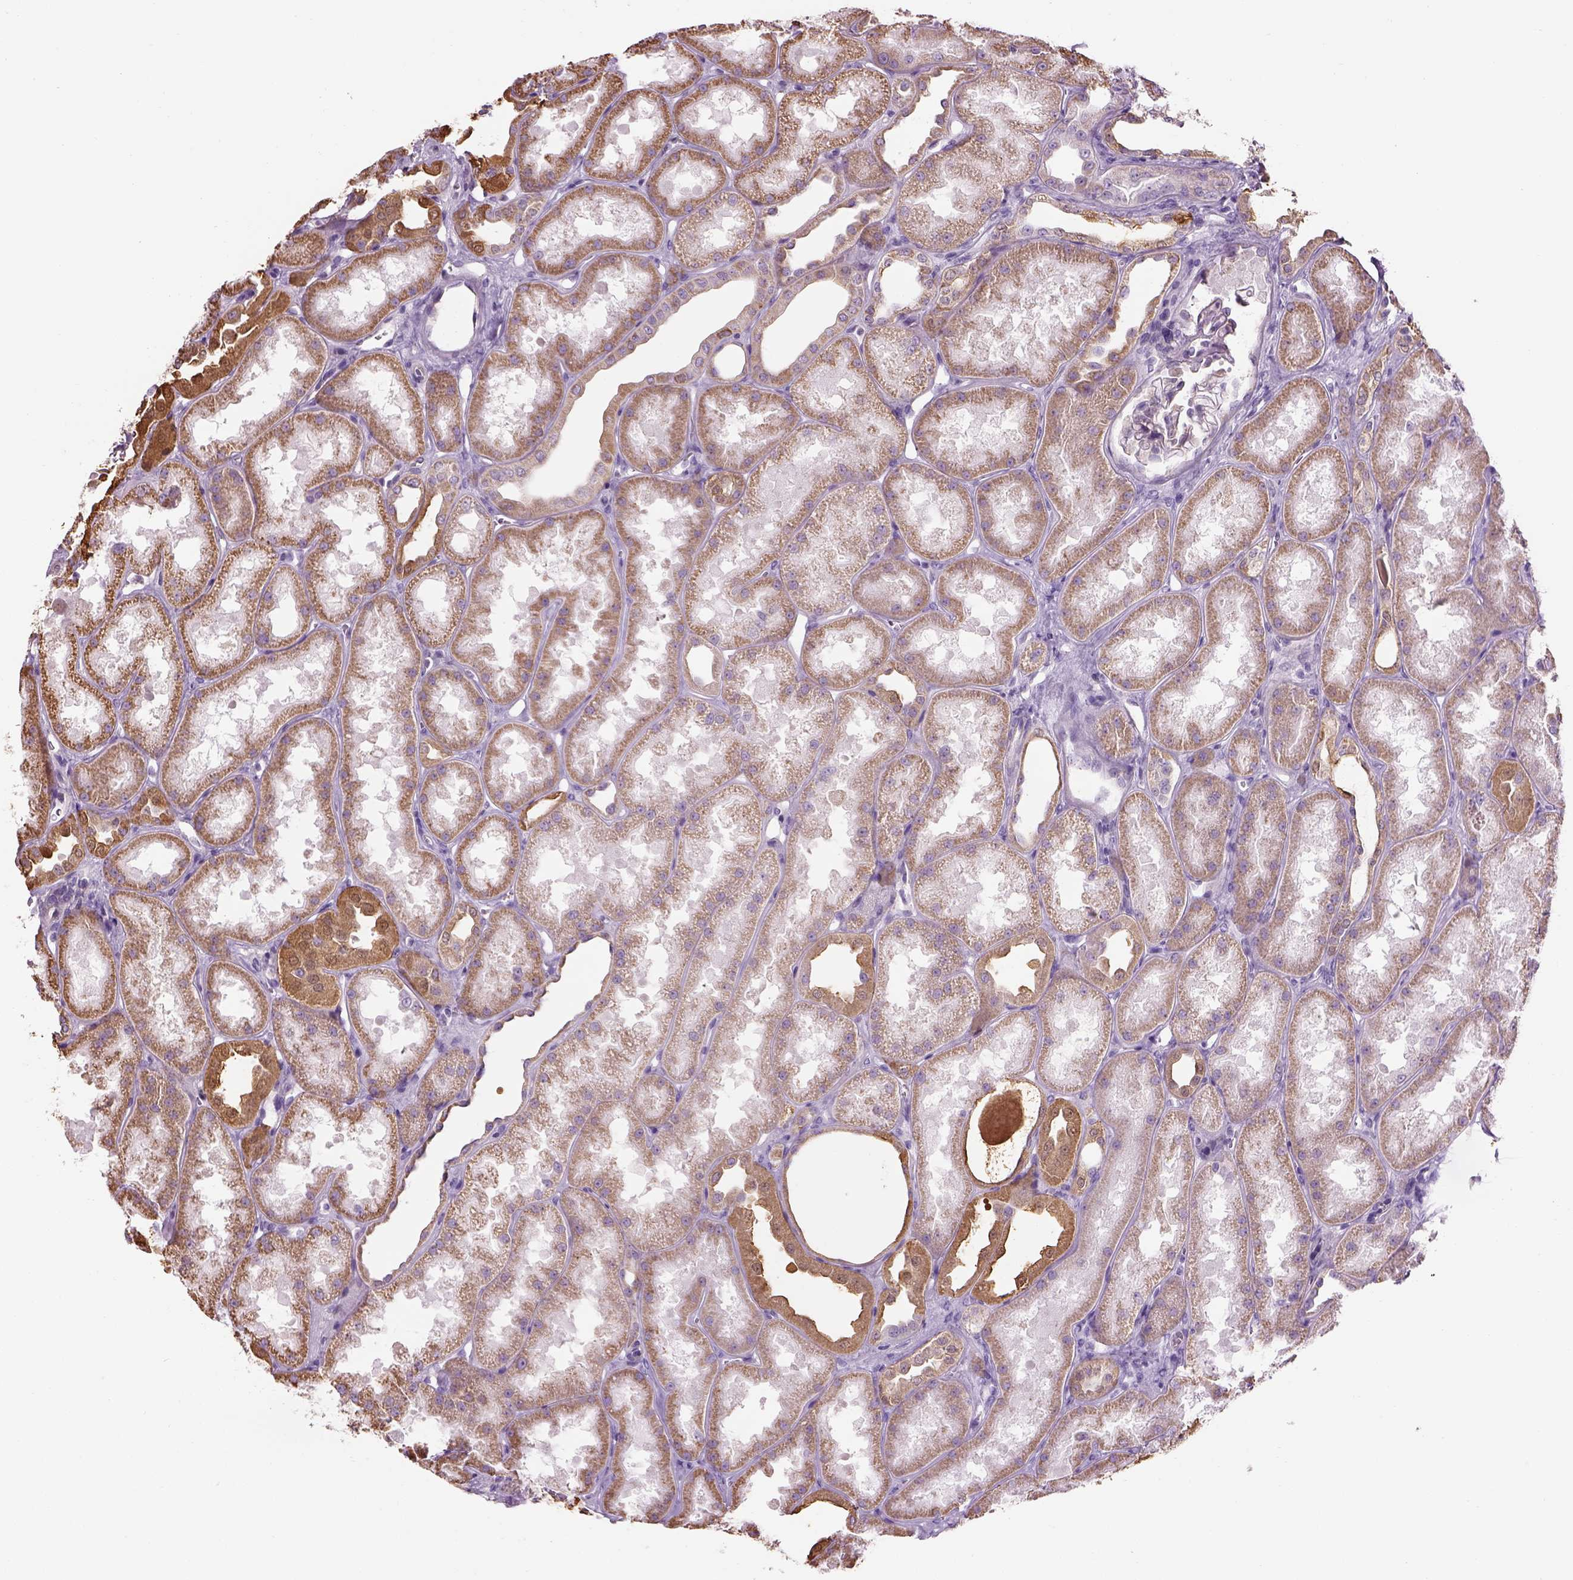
{"staining": {"intensity": "negative", "quantity": "none", "location": "none"}, "tissue": "kidney", "cell_type": "Cells in glomeruli", "image_type": "normal", "snomed": [{"axis": "morphology", "description": "Normal tissue, NOS"}, {"axis": "topography", "description": "Kidney"}], "caption": "Immunohistochemistry (IHC) of unremarkable kidney reveals no positivity in cells in glomeruli.", "gene": "IFT52", "patient": {"sex": "male", "age": 61}}